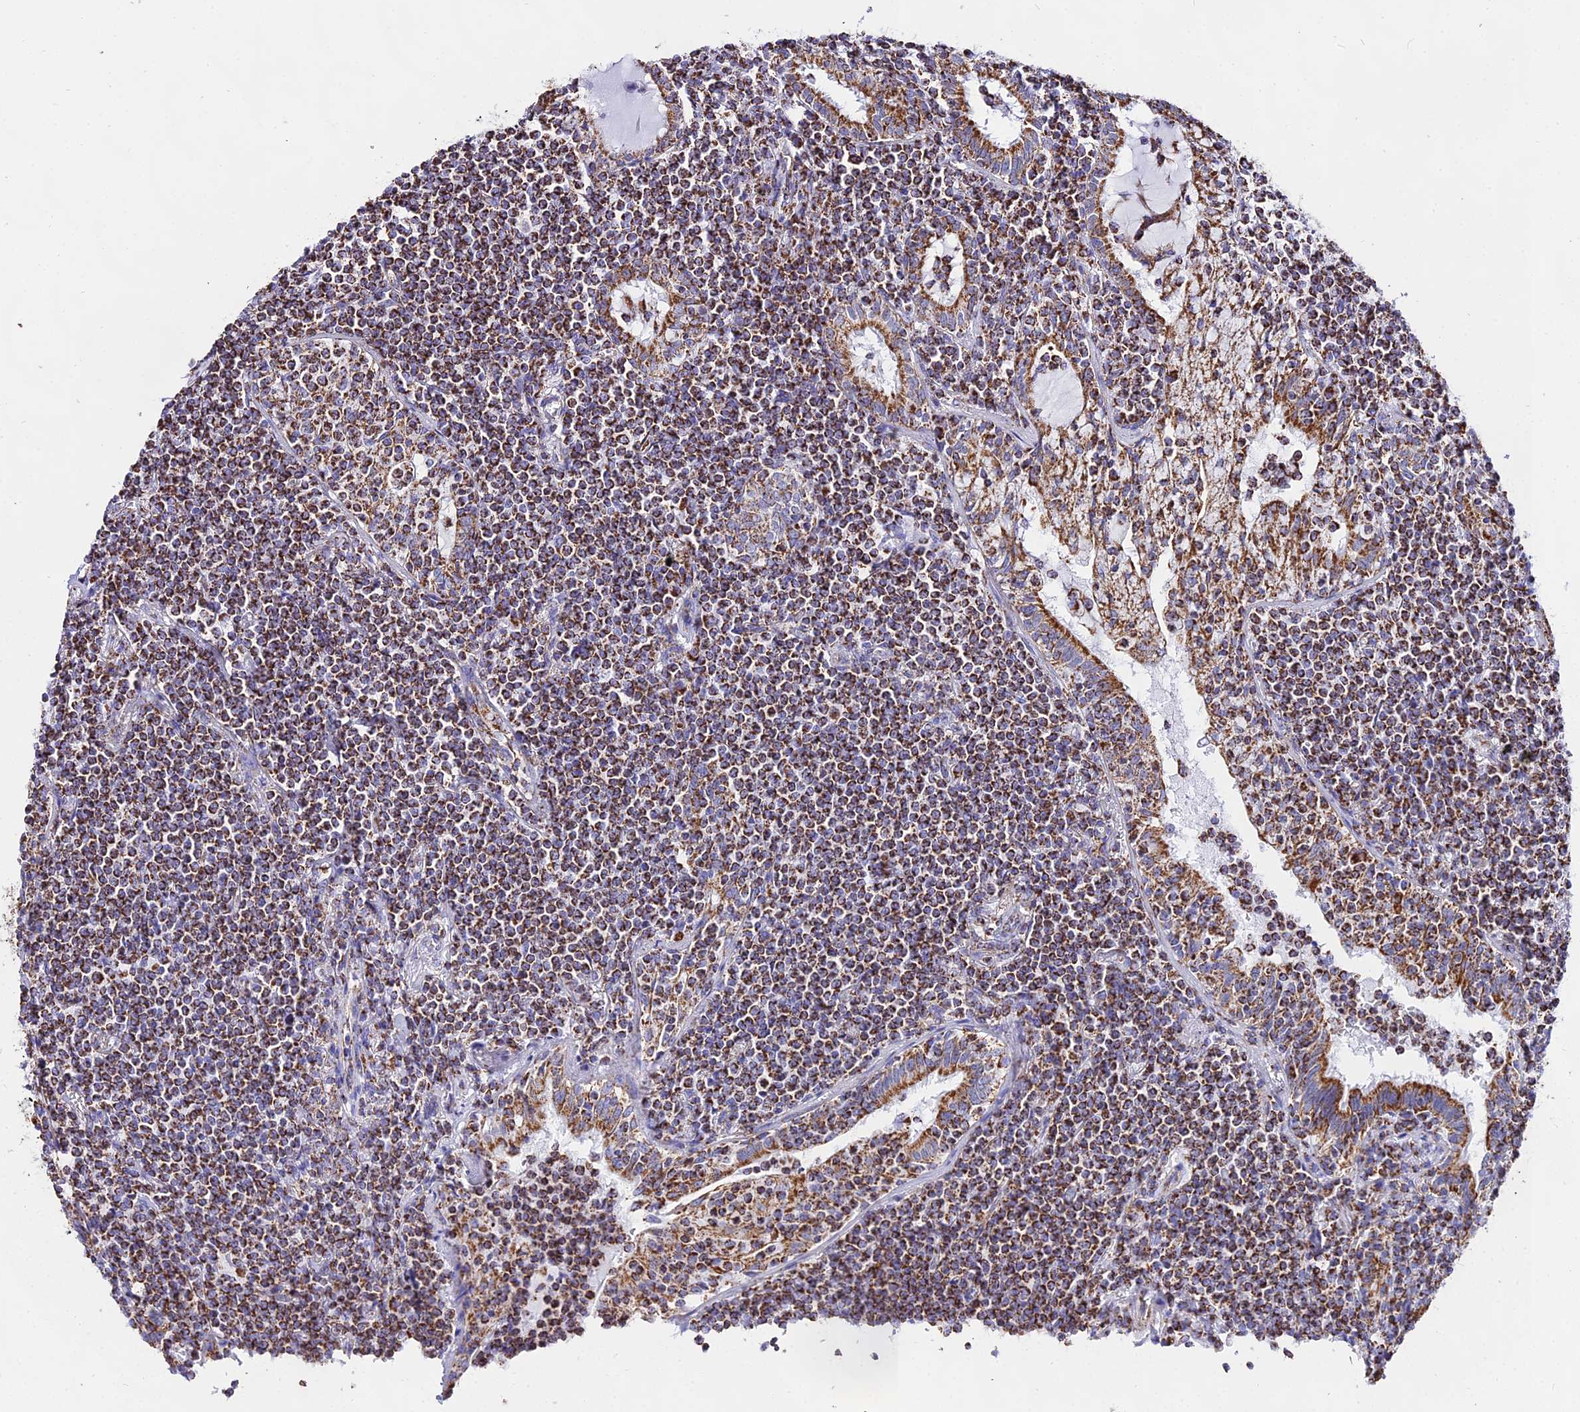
{"staining": {"intensity": "strong", "quantity": ">75%", "location": "cytoplasmic/membranous"}, "tissue": "lymphoma", "cell_type": "Tumor cells", "image_type": "cancer", "snomed": [{"axis": "morphology", "description": "Malignant lymphoma, non-Hodgkin's type, Low grade"}, {"axis": "topography", "description": "Lung"}], "caption": "Immunohistochemical staining of low-grade malignant lymphoma, non-Hodgkin's type exhibits strong cytoplasmic/membranous protein expression in about >75% of tumor cells. (brown staining indicates protein expression, while blue staining denotes nuclei).", "gene": "ATP5PD", "patient": {"sex": "female", "age": 71}}